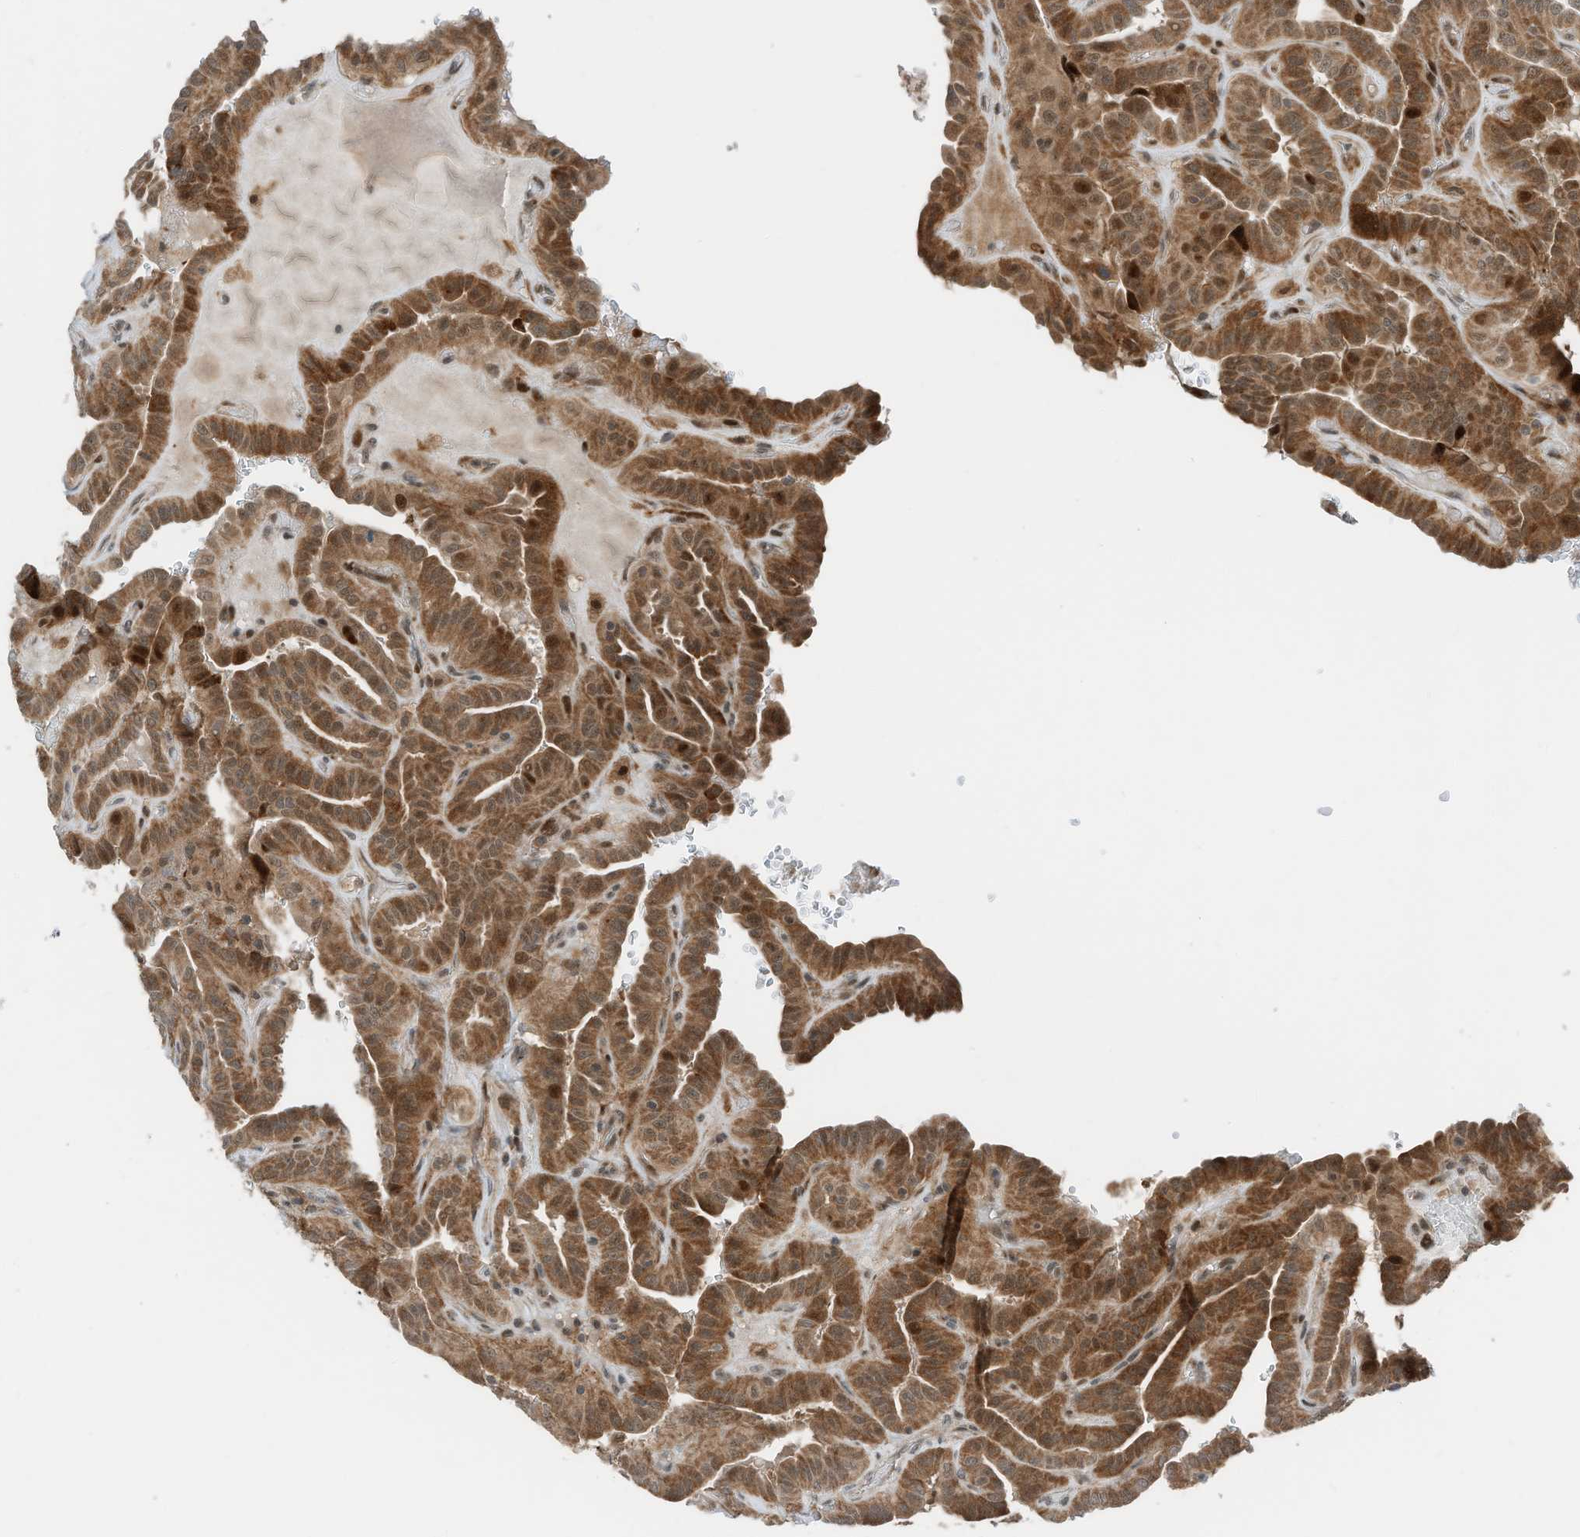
{"staining": {"intensity": "moderate", "quantity": ">75%", "location": "cytoplasmic/membranous,nuclear"}, "tissue": "thyroid cancer", "cell_type": "Tumor cells", "image_type": "cancer", "snomed": [{"axis": "morphology", "description": "Papillary adenocarcinoma, NOS"}, {"axis": "topography", "description": "Thyroid gland"}], "caption": "The histopathology image reveals immunohistochemical staining of thyroid papillary adenocarcinoma. There is moderate cytoplasmic/membranous and nuclear expression is present in about >75% of tumor cells.", "gene": "RMND1", "patient": {"sex": "male", "age": 77}}